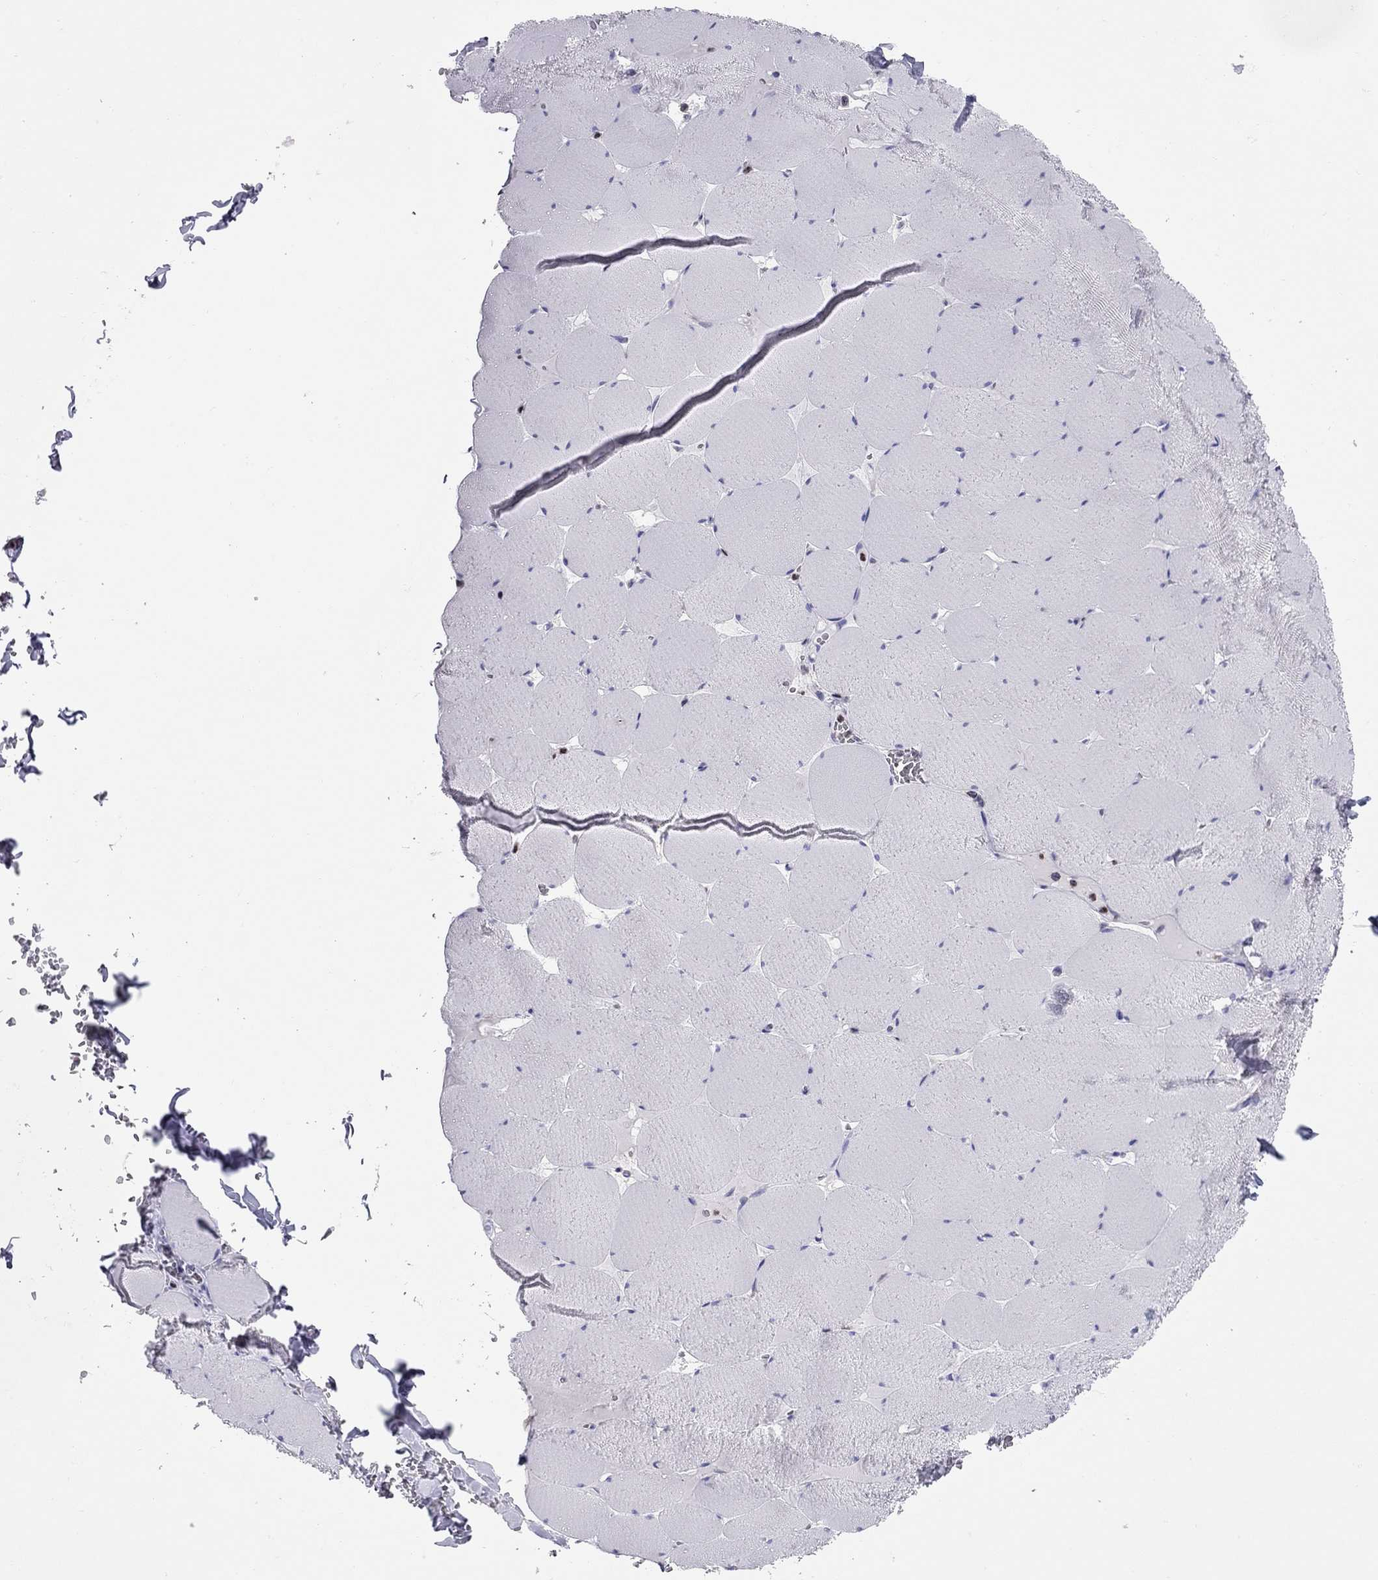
{"staining": {"intensity": "negative", "quantity": "none", "location": "none"}, "tissue": "skeletal muscle", "cell_type": "Myocytes", "image_type": "normal", "snomed": [{"axis": "morphology", "description": "Normal tissue, NOS"}, {"axis": "morphology", "description": "Malignant melanoma, Metastatic site"}, {"axis": "topography", "description": "Skeletal muscle"}], "caption": "Immunohistochemistry (IHC) histopathology image of benign skeletal muscle: human skeletal muscle stained with DAB (3,3'-diaminobenzidine) shows no significant protein positivity in myocytes. Nuclei are stained in blue.", "gene": "SLC46A2", "patient": {"sex": "male", "age": 50}}